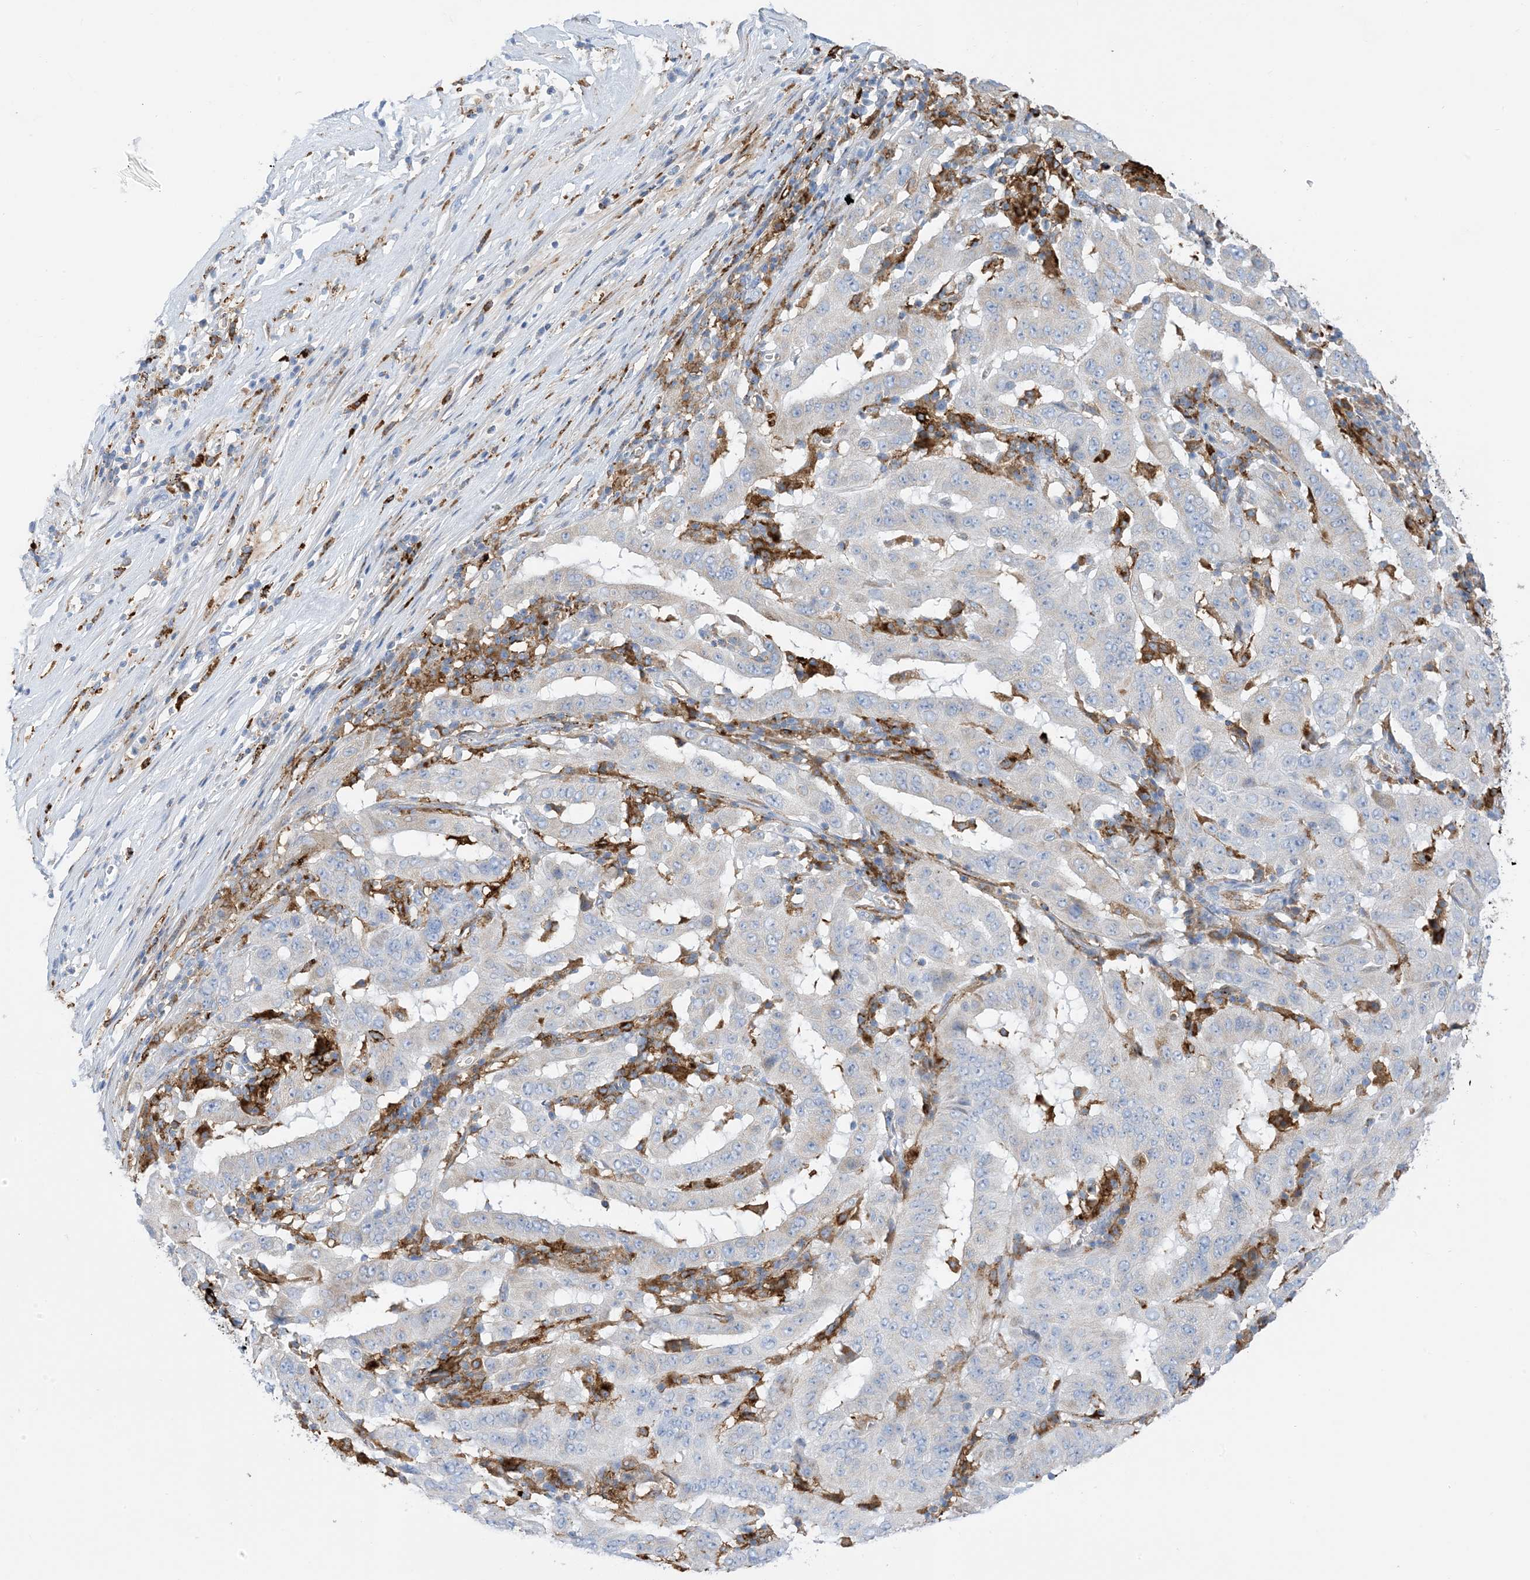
{"staining": {"intensity": "negative", "quantity": "none", "location": "none"}, "tissue": "pancreatic cancer", "cell_type": "Tumor cells", "image_type": "cancer", "snomed": [{"axis": "morphology", "description": "Adenocarcinoma, NOS"}, {"axis": "topography", "description": "Pancreas"}], "caption": "Immunohistochemistry (IHC) histopathology image of neoplastic tissue: pancreatic cancer (adenocarcinoma) stained with DAB demonstrates no significant protein positivity in tumor cells.", "gene": "DPH3", "patient": {"sex": "male", "age": 63}}